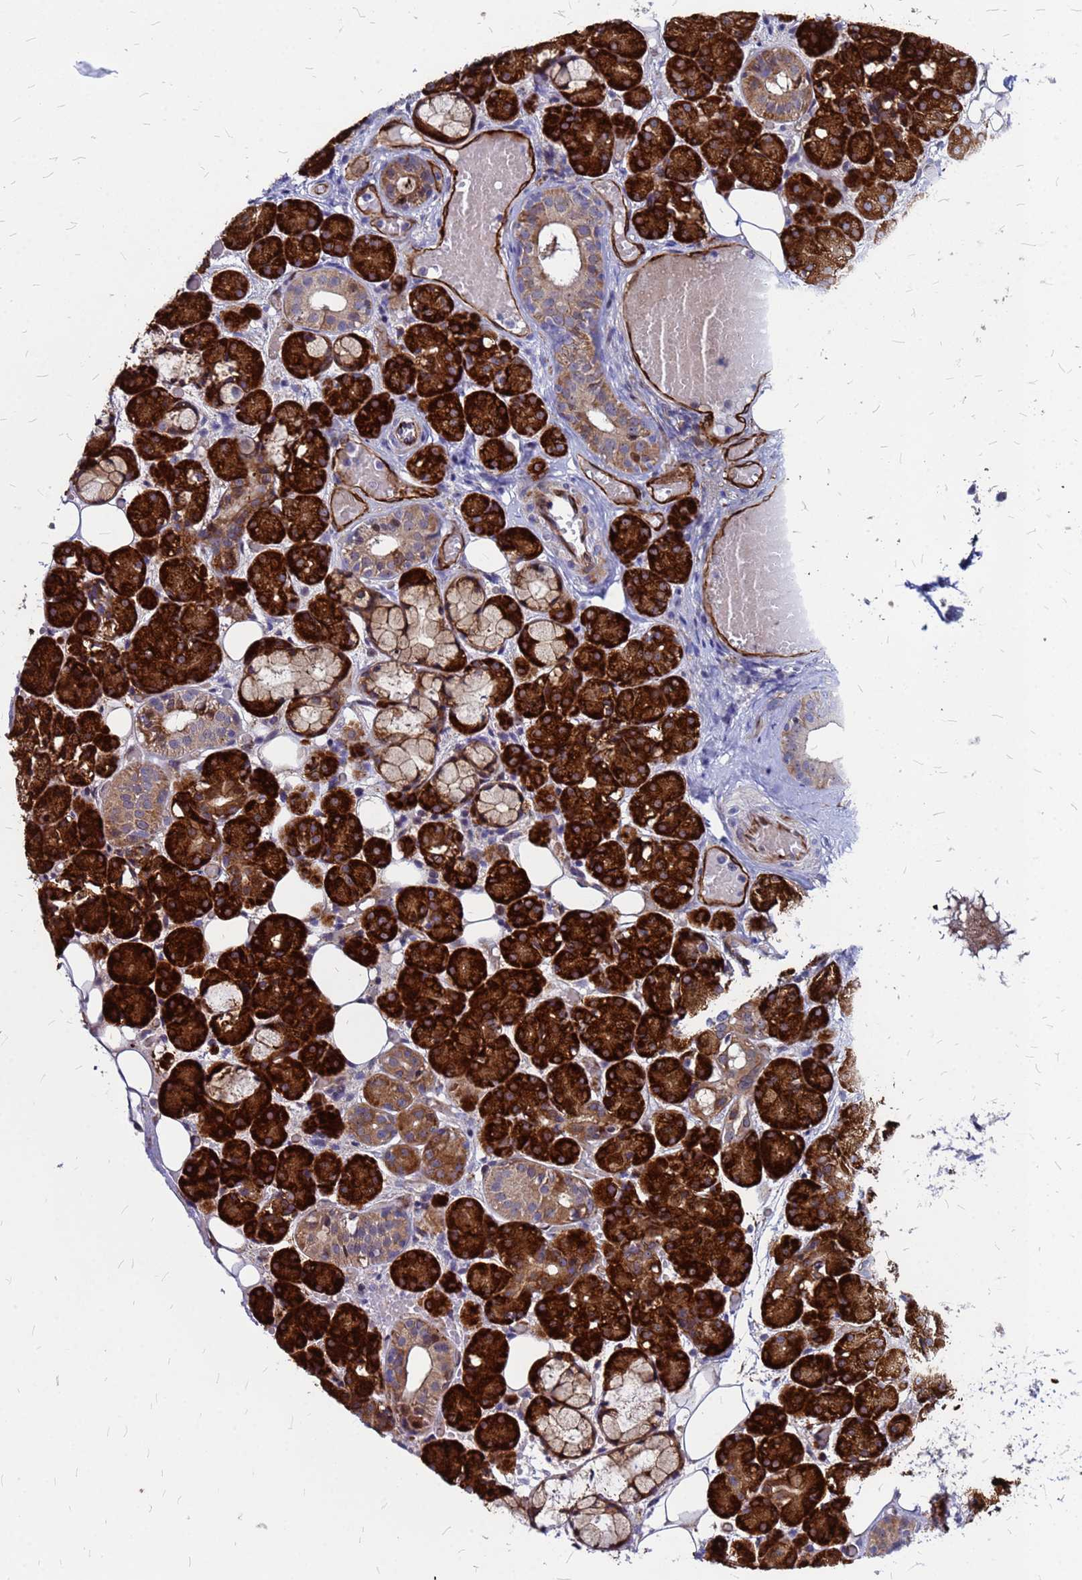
{"staining": {"intensity": "strong", "quantity": ">75%", "location": "cytoplasmic/membranous"}, "tissue": "salivary gland", "cell_type": "Glandular cells", "image_type": "normal", "snomed": [{"axis": "morphology", "description": "Normal tissue, NOS"}, {"axis": "topography", "description": "Salivary gland"}], "caption": "High-power microscopy captured an IHC micrograph of benign salivary gland, revealing strong cytoplasmic/membranous positivity in approximately >75% of glandular cells. (IHC, brightfield microscopy, high magnification).", "gene": "NOSTRIN", "patient": {"sex": "male", "age": 63}}